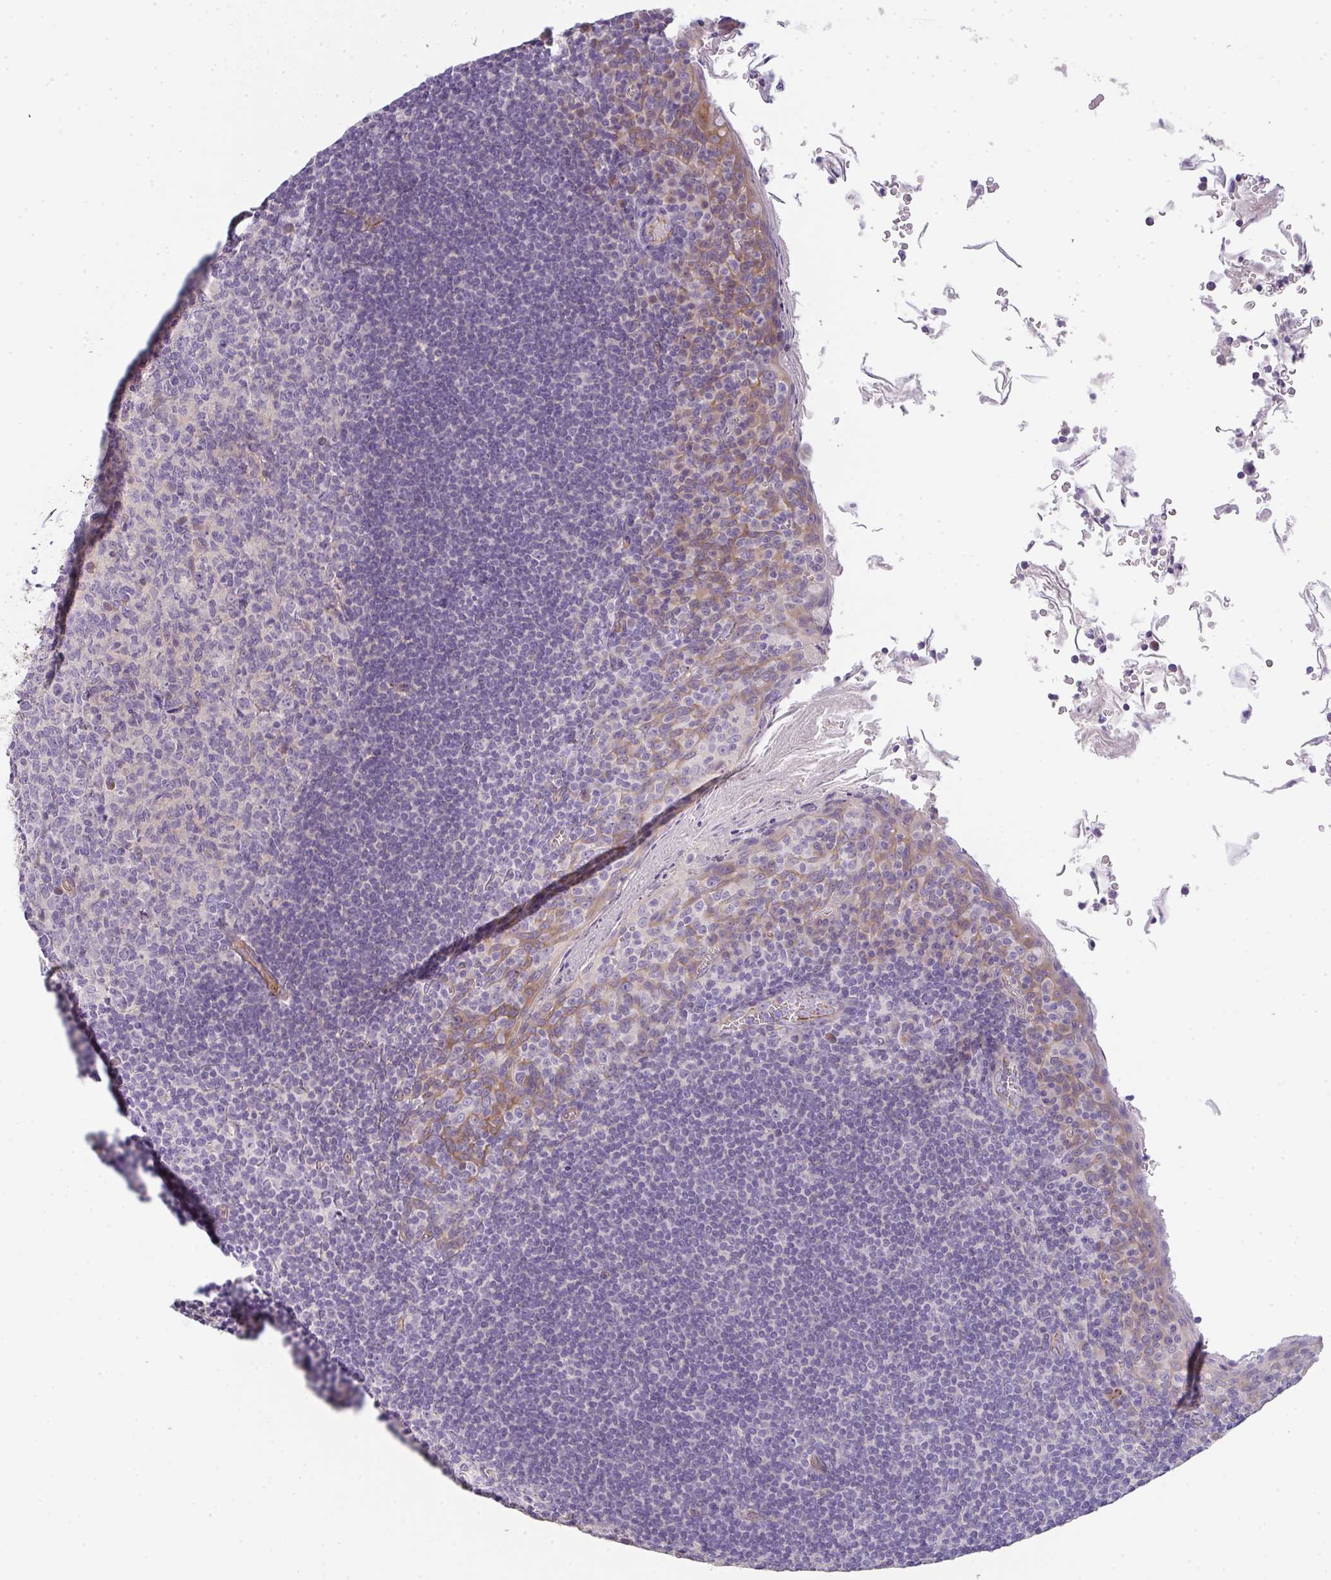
{"staining": {"intensity": "negative", "quantity": "none", "location": "none"}, "tissue": "tonsil", "cell_type": "Germinal center cells", "image_type": "normal", "snomed": [{"axis": "morphology", "description": "Normal tissue, NOS"}, {"axis": "topography", "description": "Tonsil"}], "caption": "Germinal center cells are negative for protein expression in unremarkable human tonsil.", "gene": "FILIP1", "patient": {"sex": "male", "age": 27}}